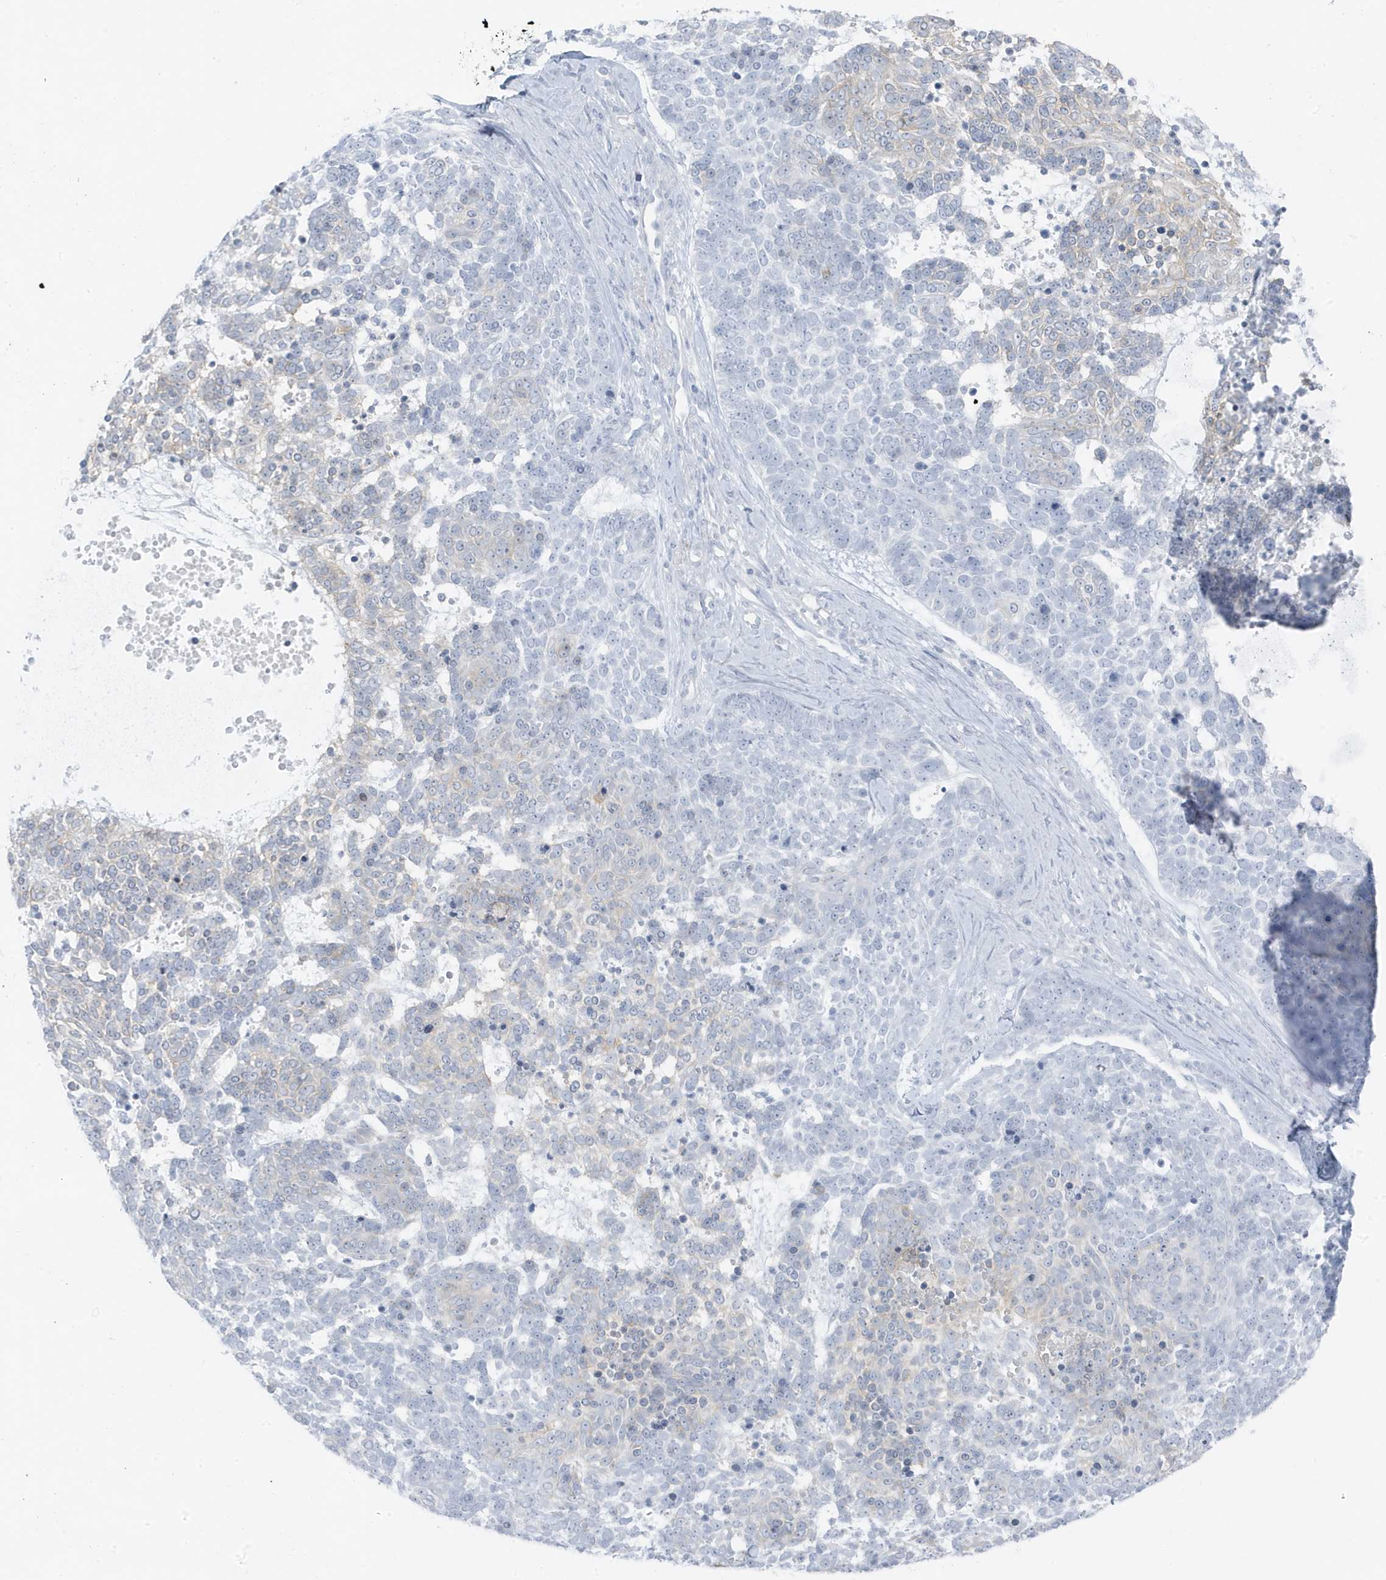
{"staining": {"intensity": "negative", "quantity": "none", "location": "none"}, "tissue": "skin cancer", "cell_type": "Tumor cells", "image_type": "cancer", "snomed": [{"axis": "morphology", "description": "Basal cell carcinoma"}, {"axis": "topography", "description": "Skin"}], "caption": "Tumor cells show no significant protein expression in skin cancer (basal cell carcinoma).", "gene": "ZFP64", "patient": {"sex": "female", "age": 81}}